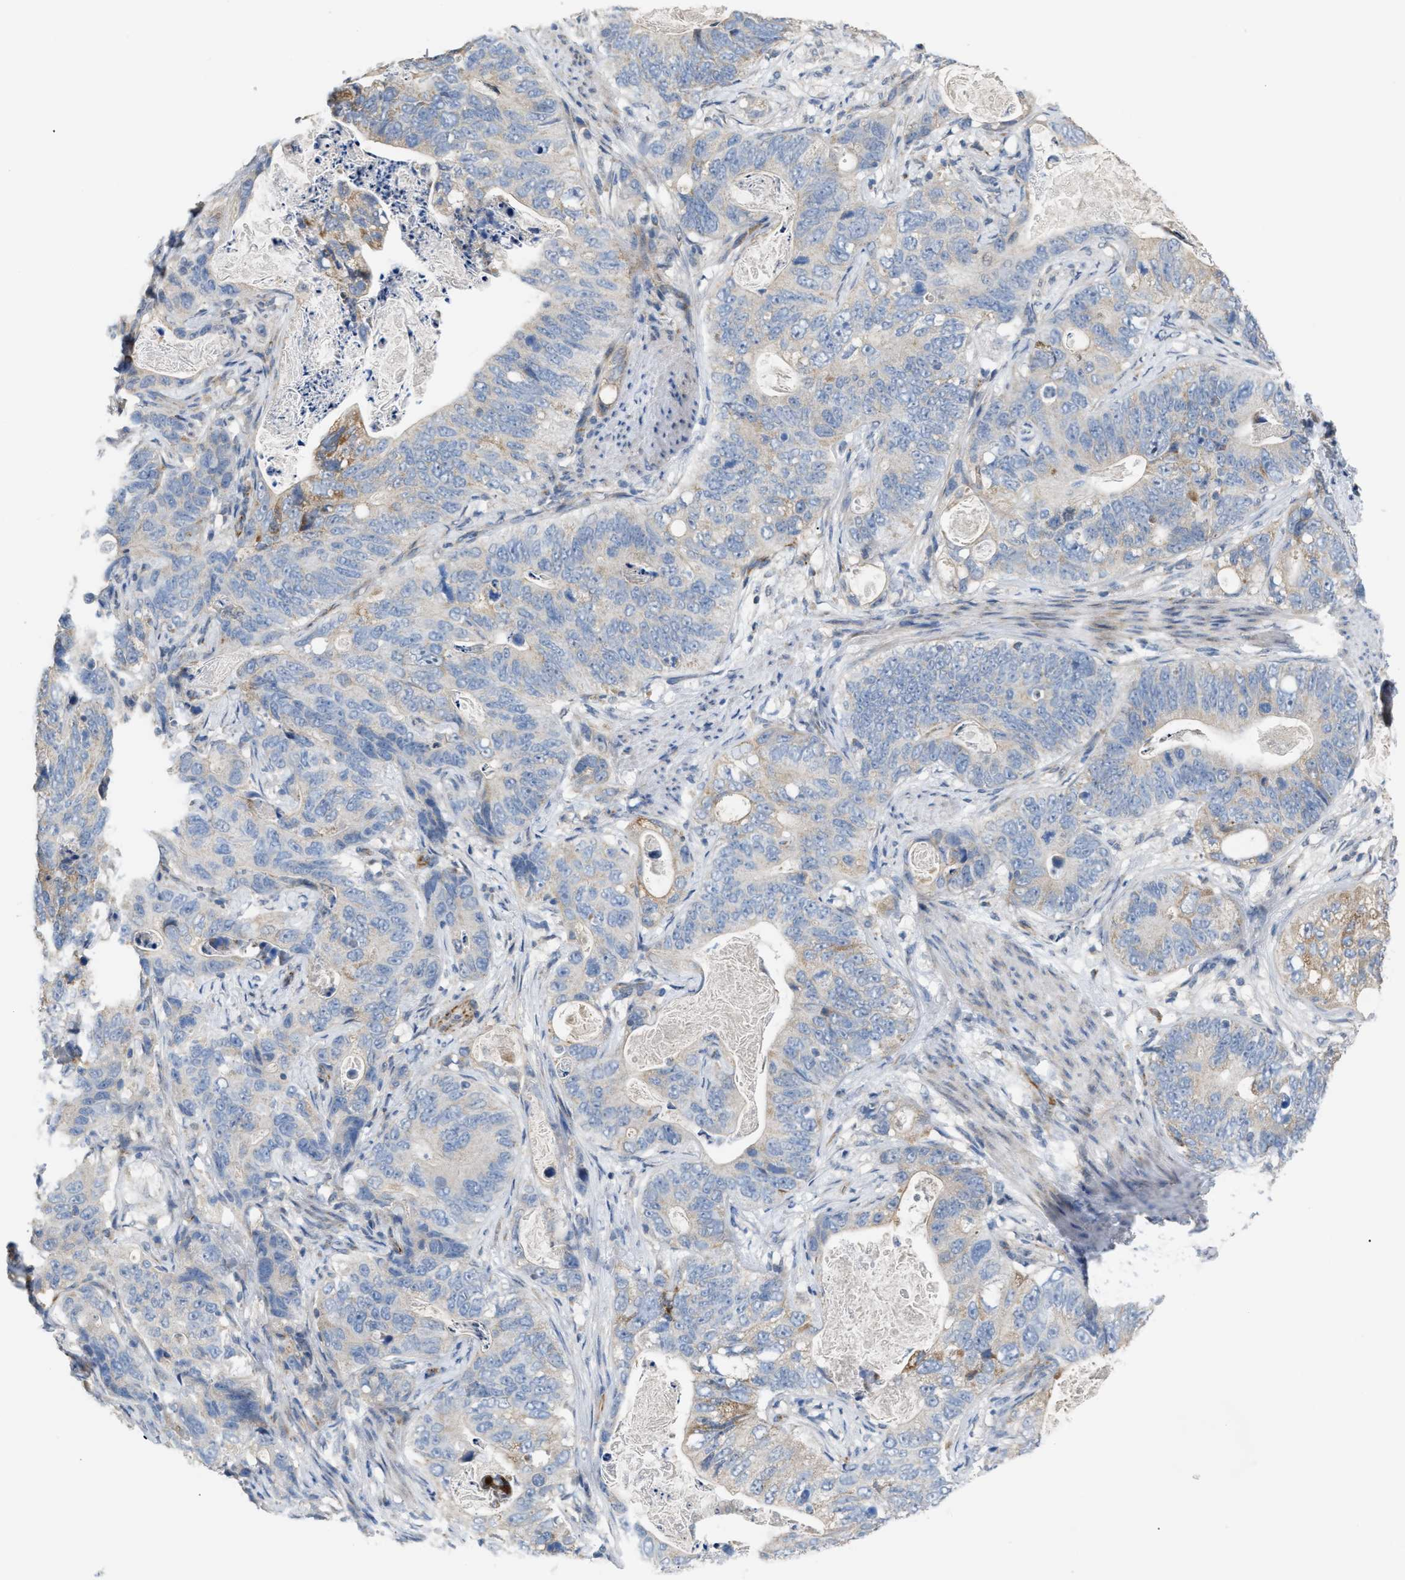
{"staining": {"intensity": "weak", "quantity": "<25%", "location": "cytoplasmic/membranous"}, "tissue": "stomach cancer", "cell_type": "Tumor cells", "image_type": "cancer", "snomed": [{"axis": "morphology", "description": "Normal tissue, NOS"}, {"axis": "morphology", "description": "Adenocarcinoma, NOS"}, {"axis": "topography", "description": "Stomach"}], "caption": "An image of stomach cancer (adenocarcinoma) stained for a protein displays no brown staining in tumor cells.", "gene": "DHX58", "patient": {"sex": "female", "age": 89}}